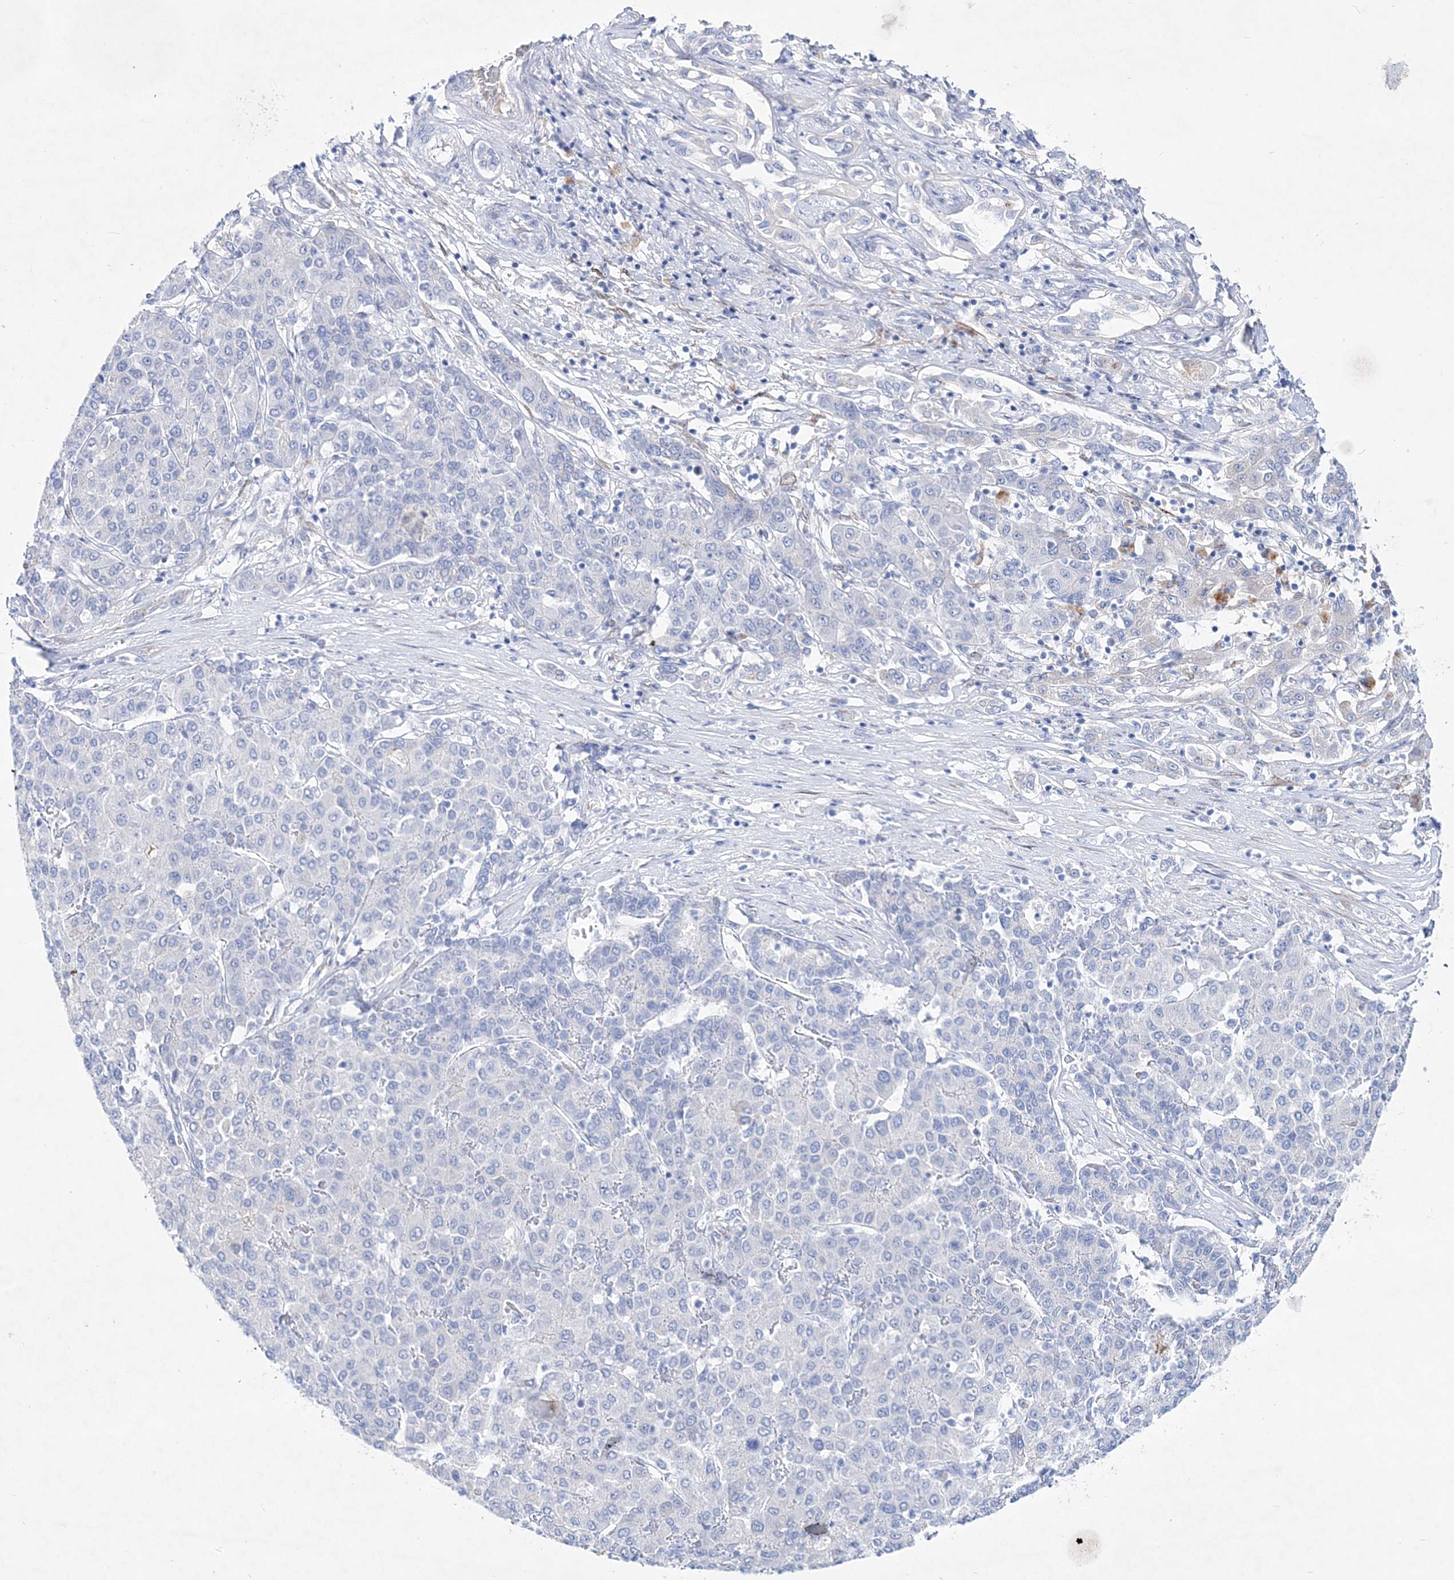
{"staining": {"intensity": "negative", "quantity": "none", "location": "none"}, "tissue": "liver cancer", "cell_type": "Tumor cells", "image_type": "cancer", "snomed": [{"axis": "morphology", "description": "Carcinoma, Hepatocellular, NOS"}, {"axis": "topography", "description": "Liver"}], "caption": "Immunohistochemistry (IHC) of human liver cancer demonstrates no positivity in tumor cells.", "gene": "SPINK7", "patient": {"sex": "male", "age": 65}}